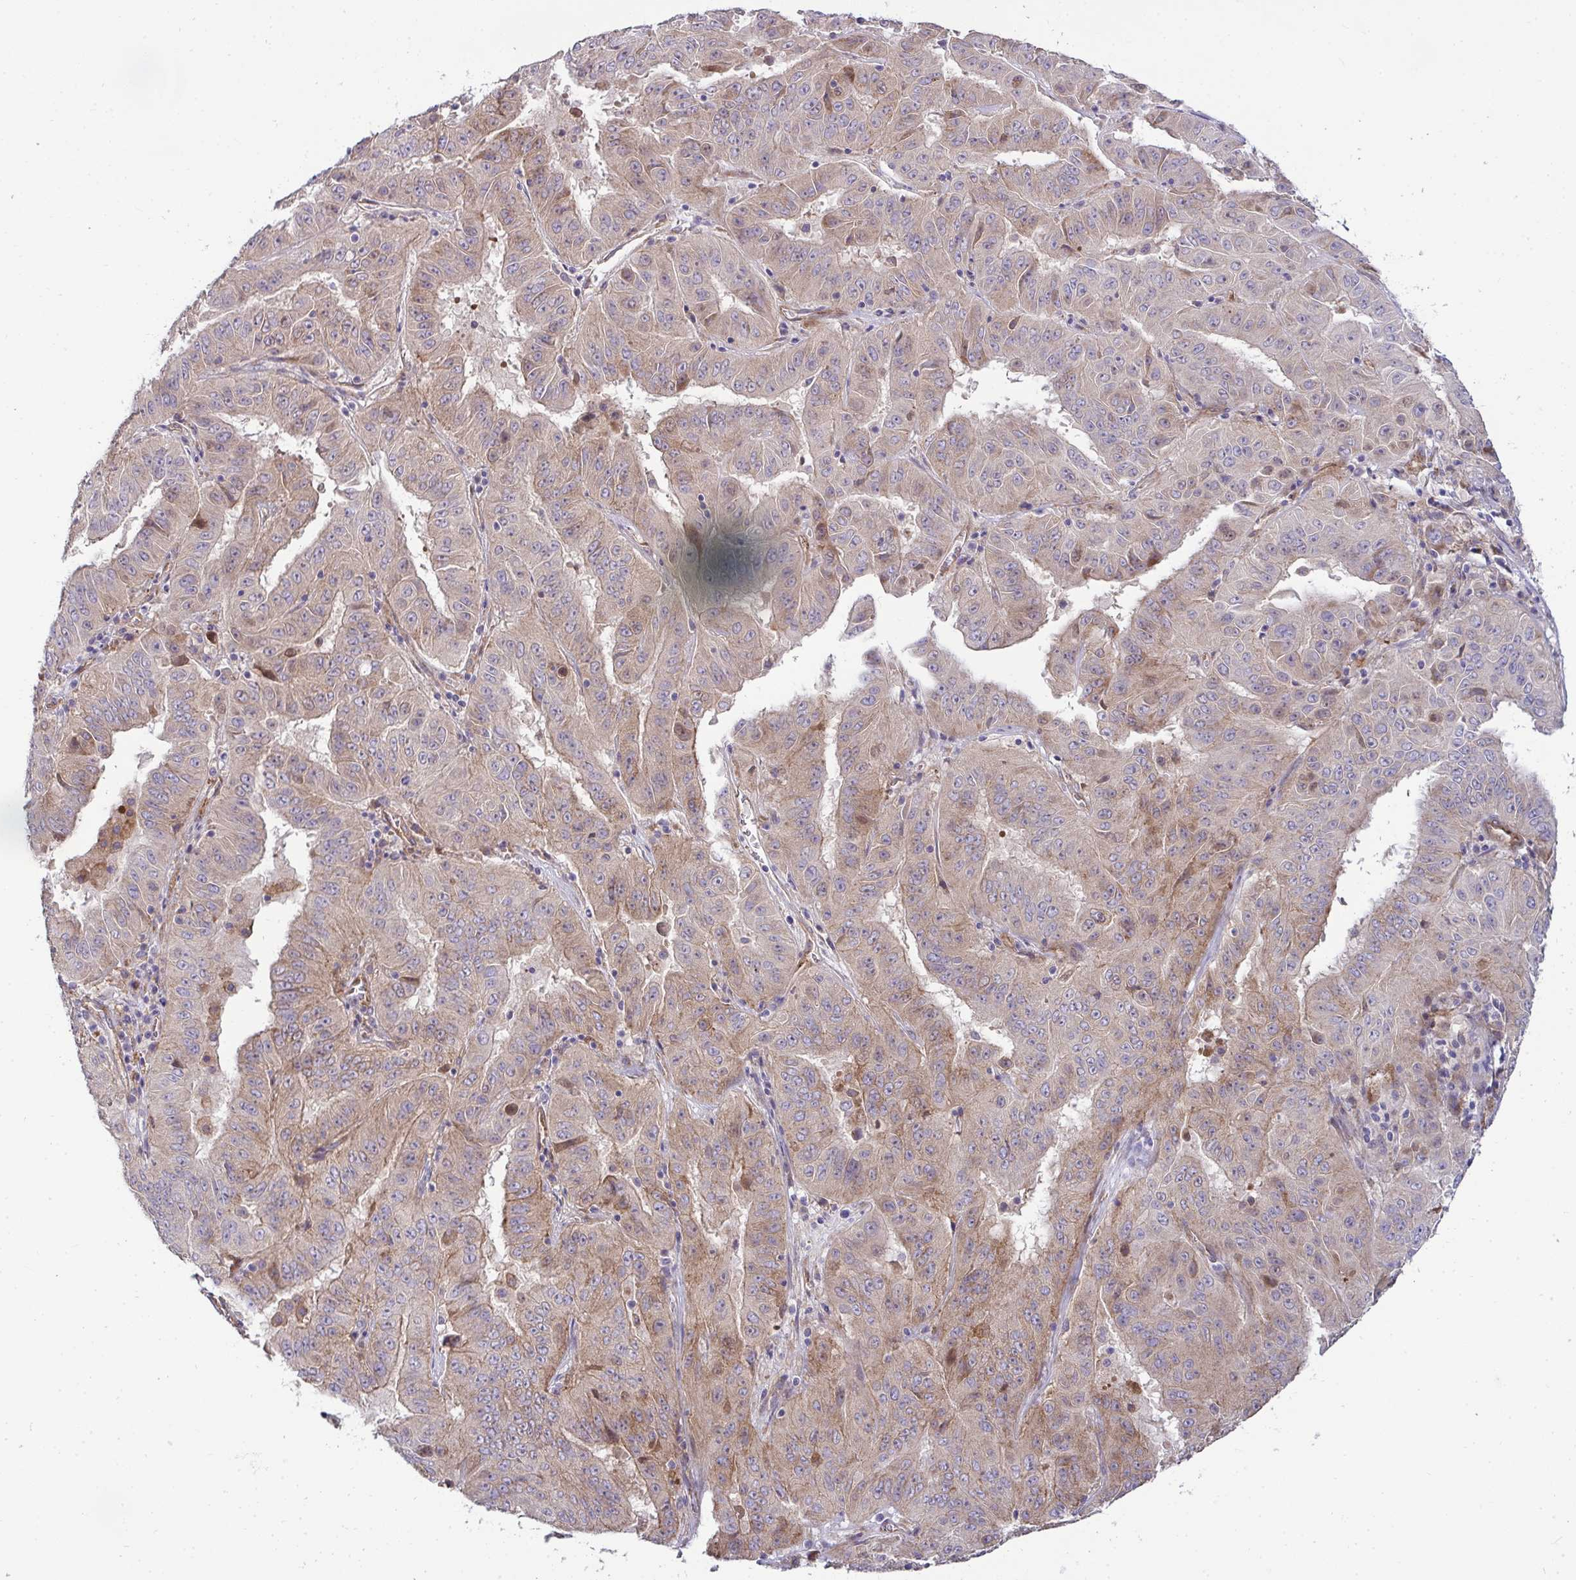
{"staining": {"intensity": "weak", "quantity": ">75%", "location": "cytoplasmic/membranous"}, "tissue": "pancreatic cancer", "cell_type": "Tumor cells", "image_type": "cancer", "snomed": [{"axis": "morphology", "description": "Adenocarcinoma, NOS"}, {"axis": "topography", "description": "Pancreas"}], "caption": "High-magnification brightfield microscopy of pancreatic cancer stained with DAB (3,3'-diaminobenzidine) (brown) and counterstained with hematoxylin (blue). tumor cells exhibit weak cytoplasmic/membranous positivity is identified in about>75% of cells.", "gene": "SH2D1B", "patient": {"sex": "male", "age": 63}}